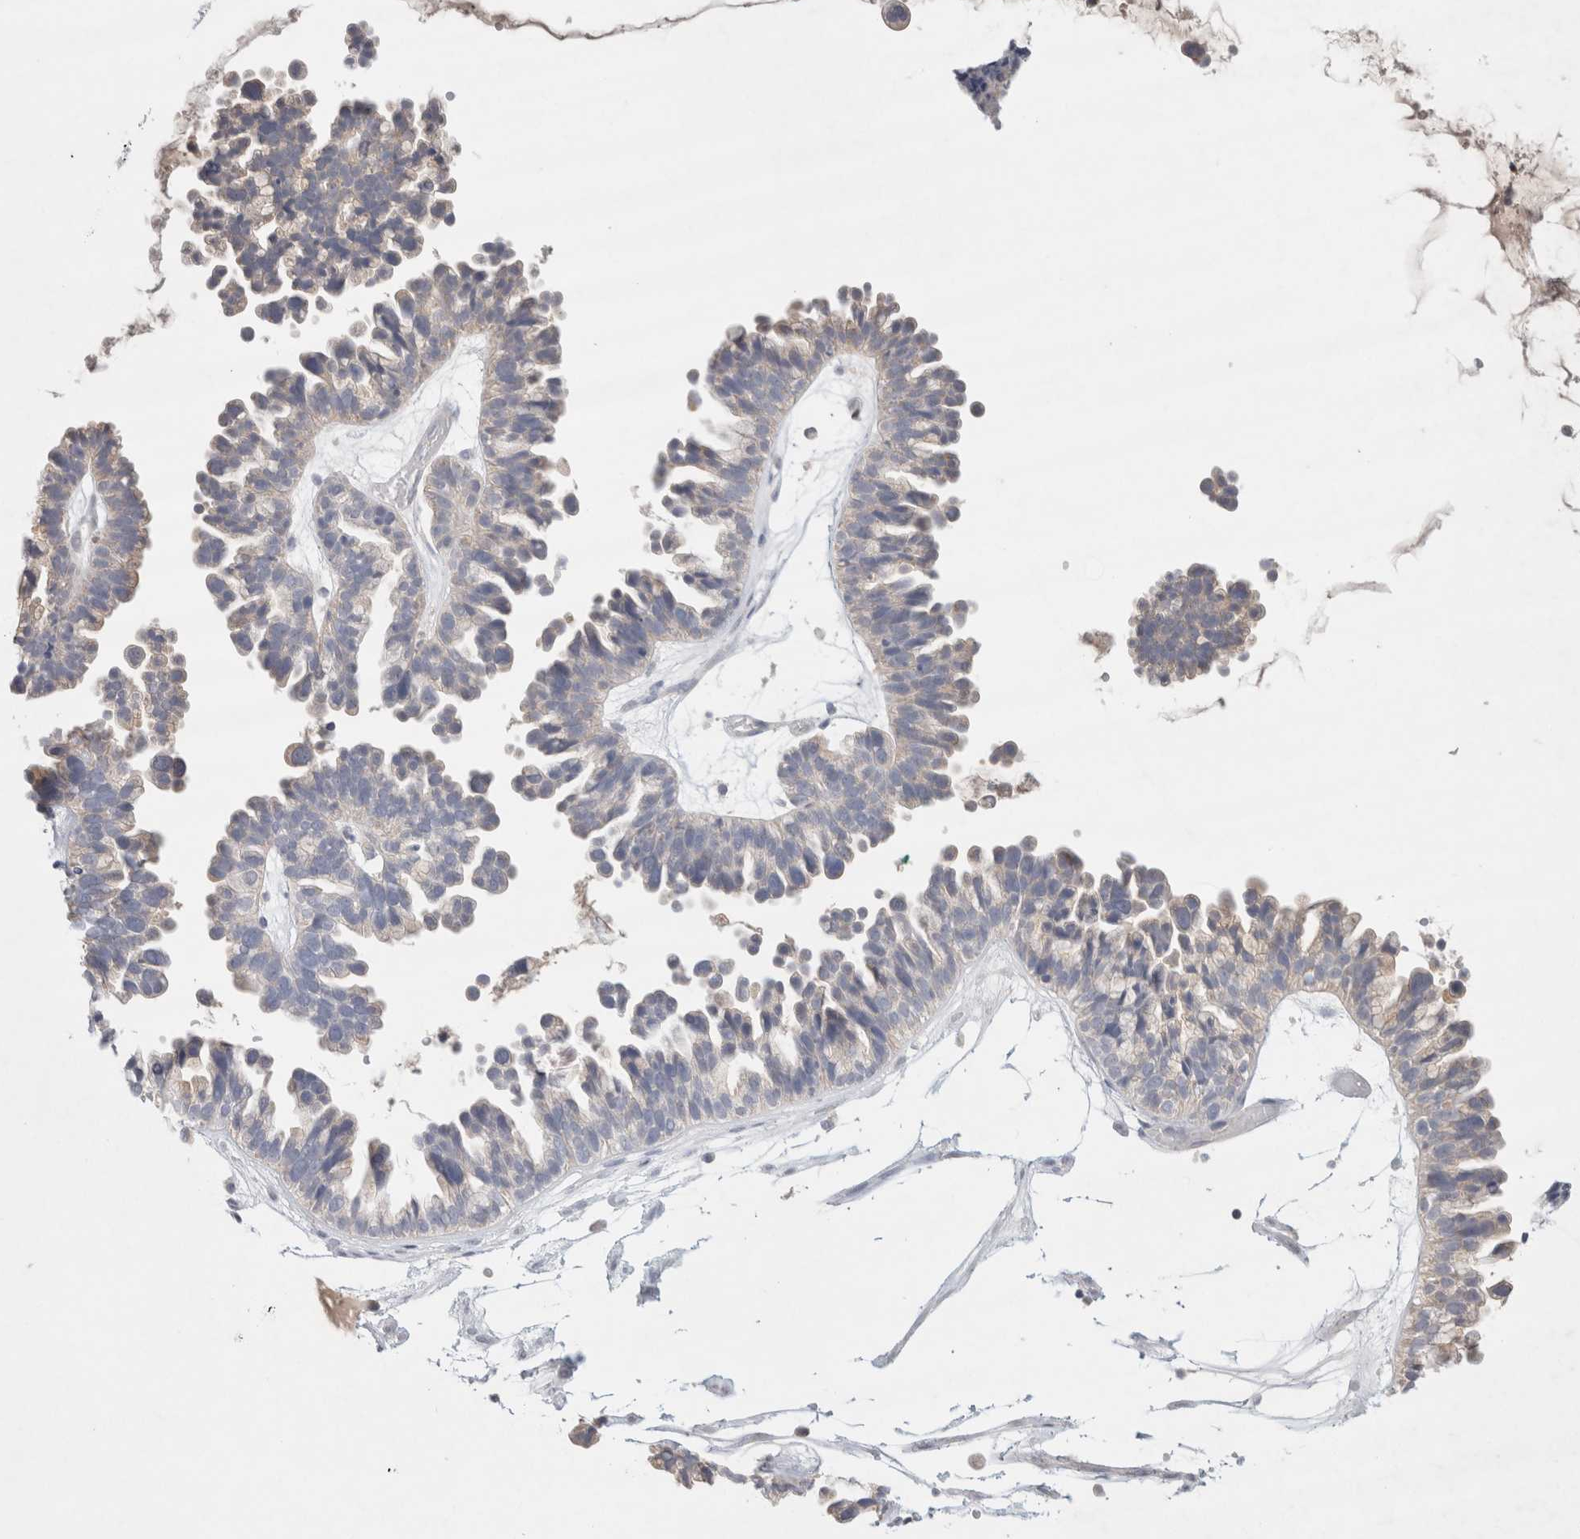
{"staining": {"intensity": "weak", "quantity": "<25%", "location": "cytoplasmic/membranous"}, "tissue": "ovarian cancer", "cell_type": "Tumor cells", "image_type": "cancer", "snomed": [{"axis": "morphology", "description": "Cystadenocarcinoma, serous, NOS"}, {"axis": "topography", "description": "Ovary"}], "caption": "DAB (3,3'-diaminobenzidine) immunohistochemical staining of human ovarian cancer (serous cystadenocarcinoma) displays no significant expression in tumor cells.", "gene": "MPP2", "patient": {"sex": "female", "age": 56}}